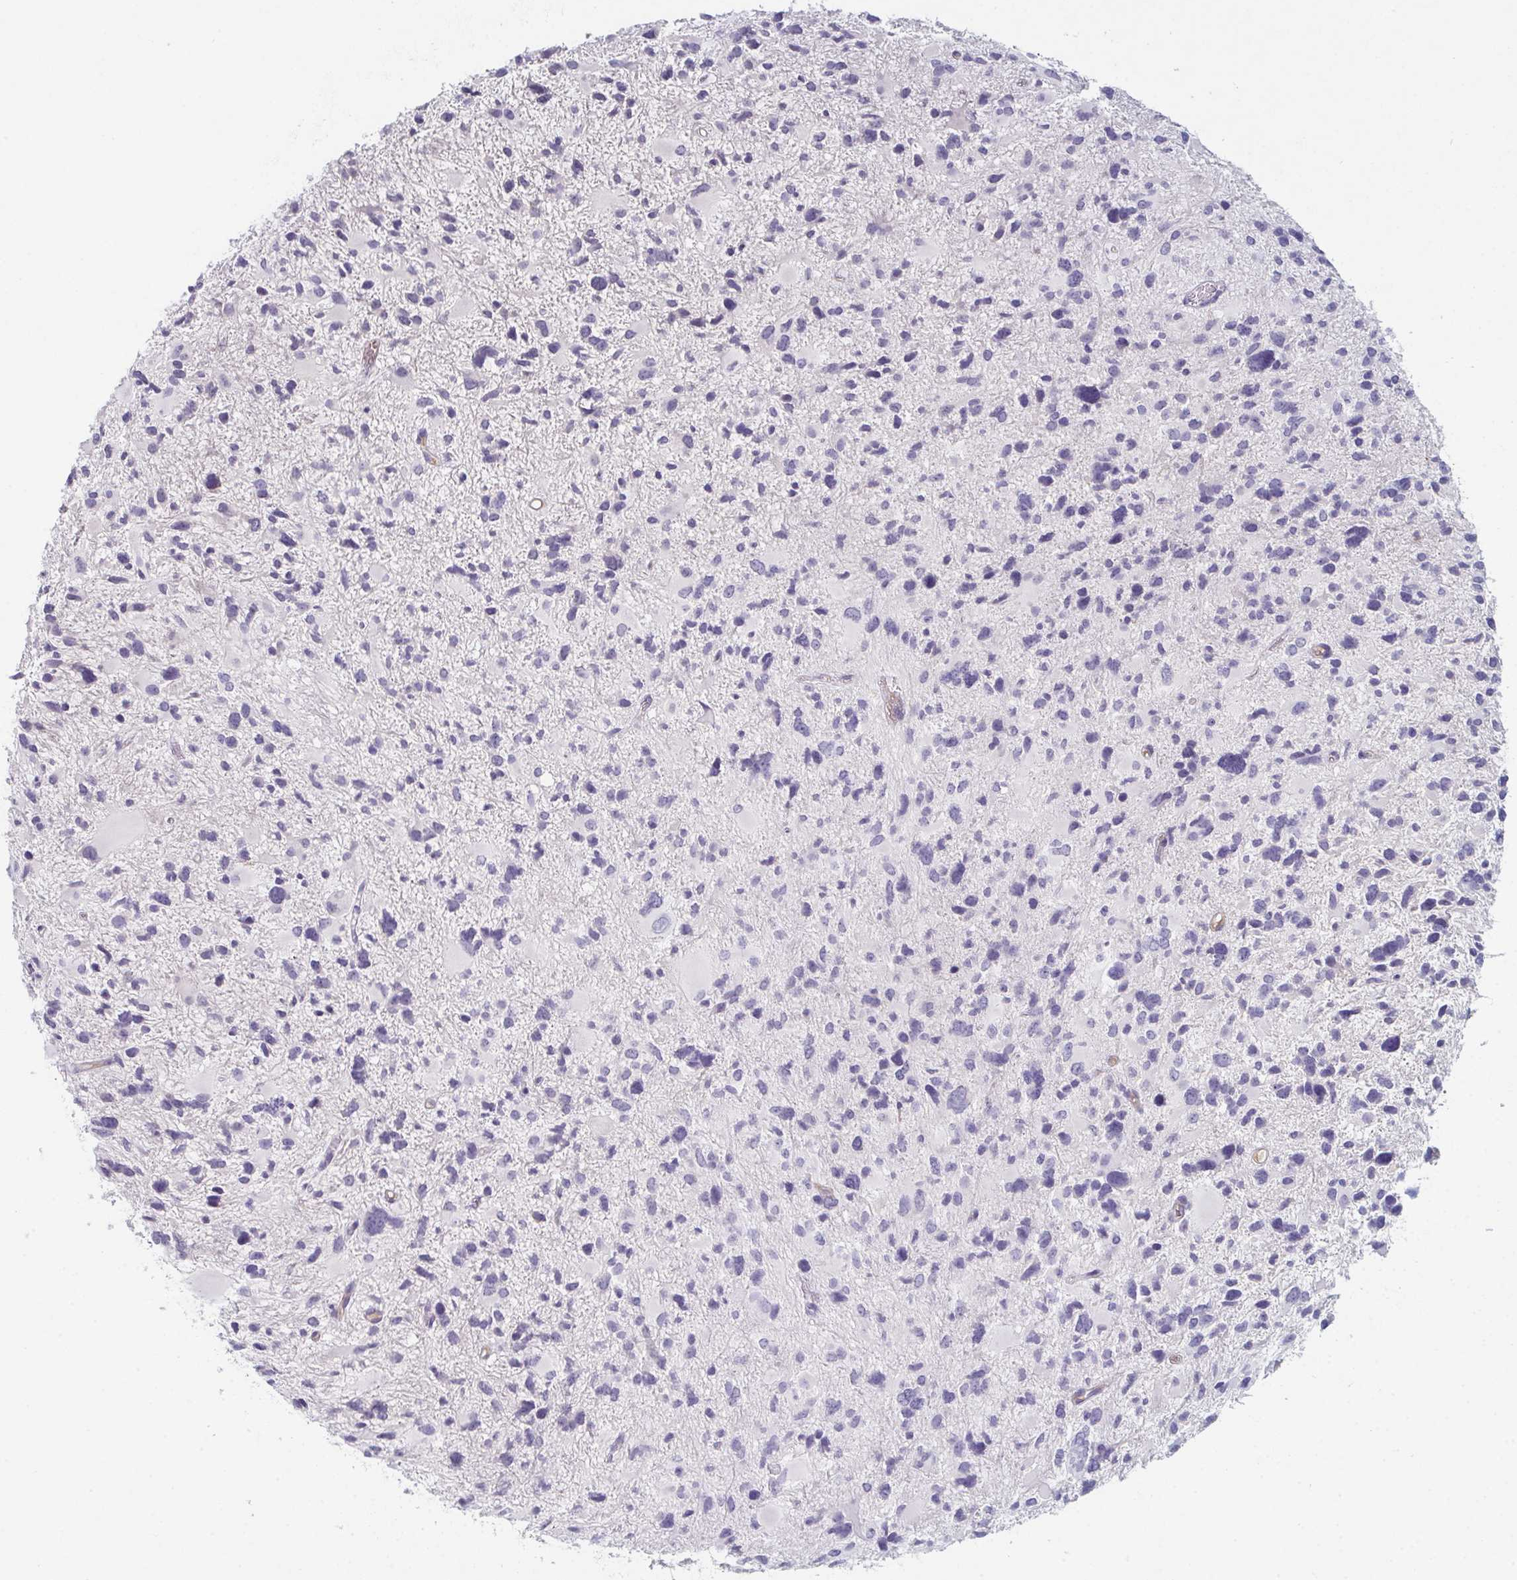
{"staining": {"intensity": "negative", "quantity": "none", "location": "none"}, "tissue": "glioma", "cell_type": "Tumor cells", "image_type": "cancer", "snomed": [{"axis": "morphology", "description": "Glioma, malignant, High grade"}, {"axis": "topography", "description": "Brain"}], "caption": "High magnification brightfield microscopy of malignant glioma (high-grade) stained with DAB (brown) and counterstained with hematoxylin (blue): tumor cells show no significant expression.", "gene": "ADAM21", "patient": {"sex": "female", "age": 11}}